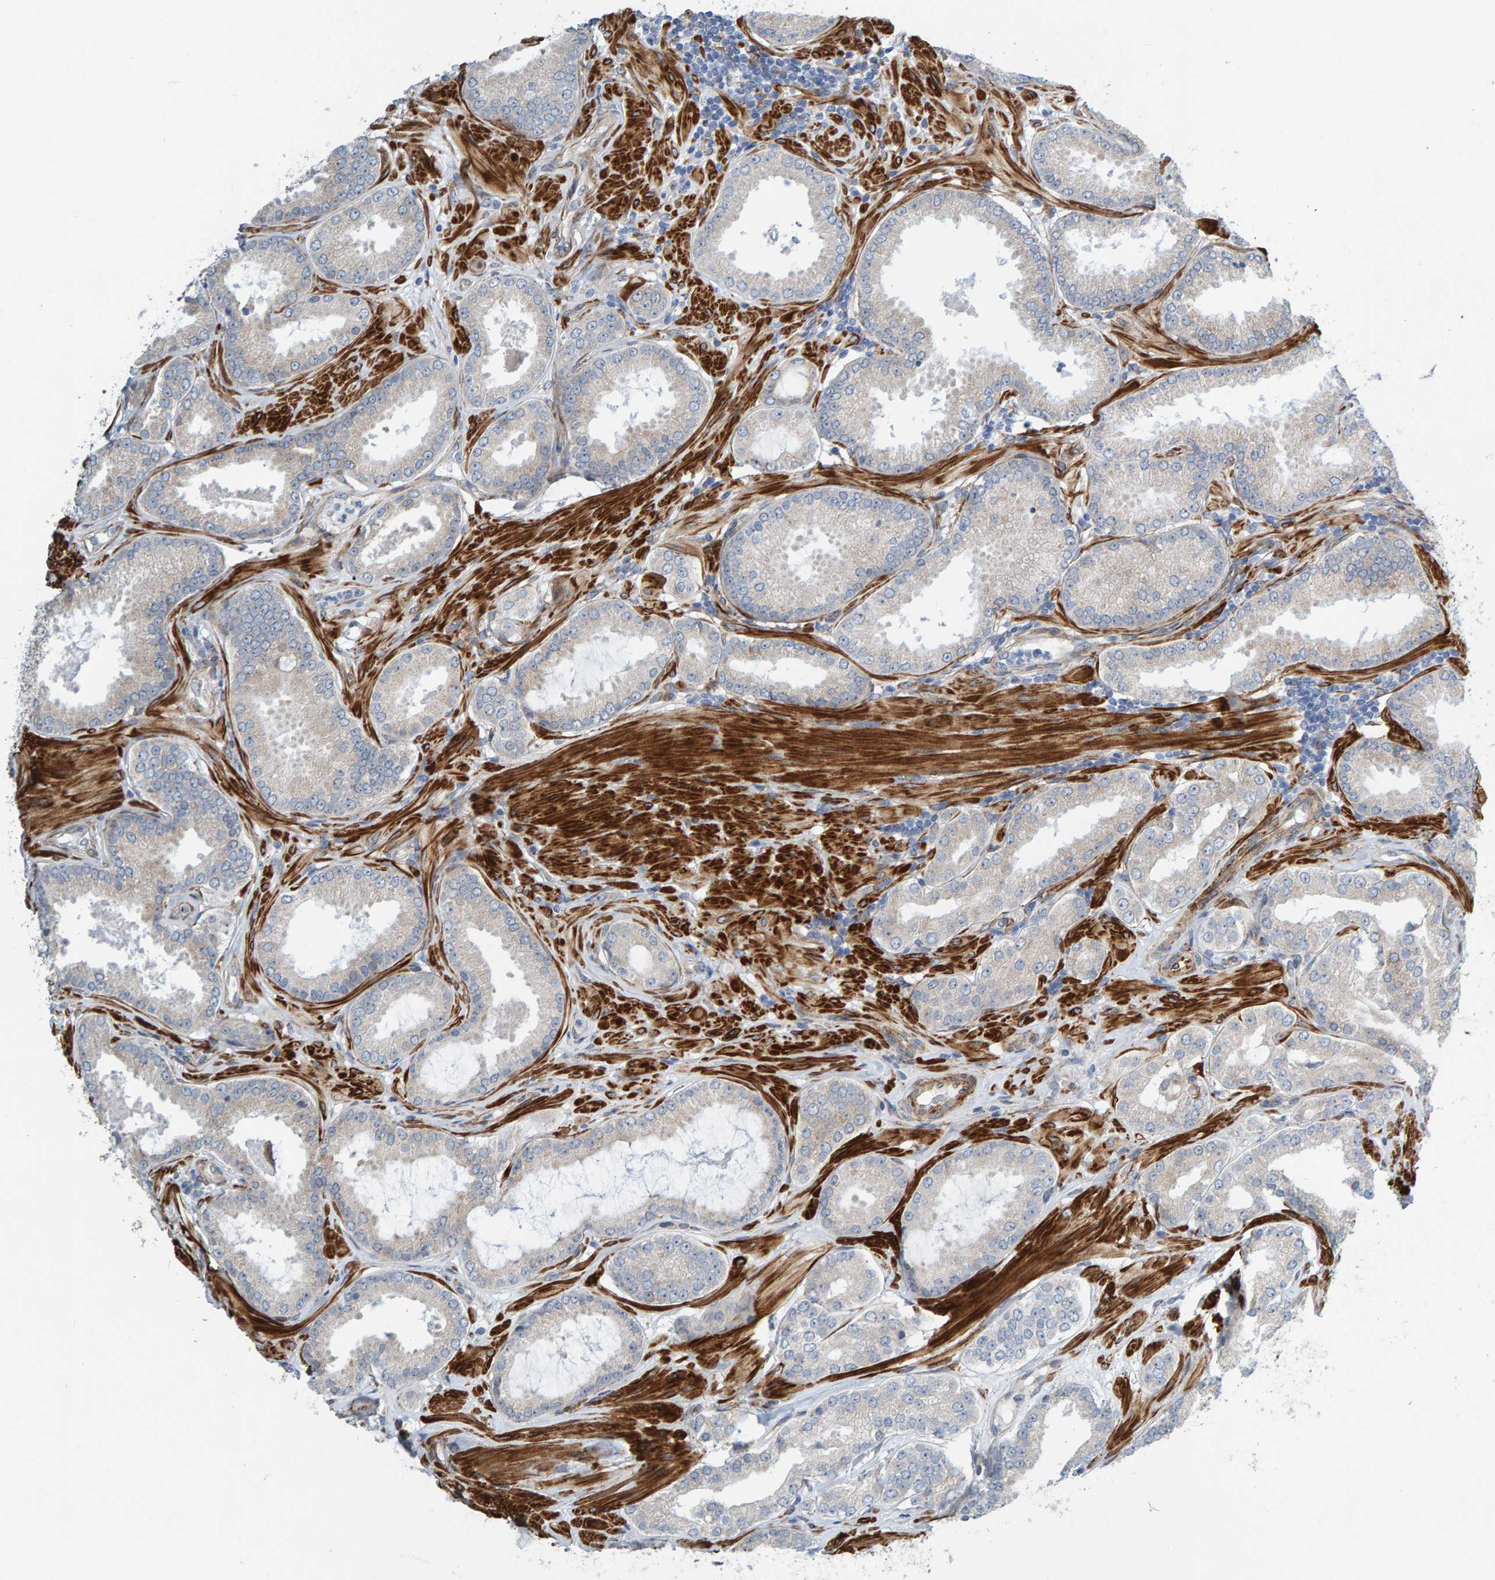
{"staining": {"intensity": "weak", "quantity": "<25%", "location": "cytoplasmic/membranous"}, "tissue": "prostate cancer", "cell_type": "Tumor cells", "image_type": "cancer", "snomed": [{"axis": "morphology", "description": "Adenocarcinoma, Low grade"}, {"axis": "topography", "description": "Prostate"}], "caption": "Micrograph shows no protein staining in tumor cells of low-grade adenocarcinoma (prostate) tissue.", "gene": "MMP16", "patient": {"sex": "male", "age": 62}}